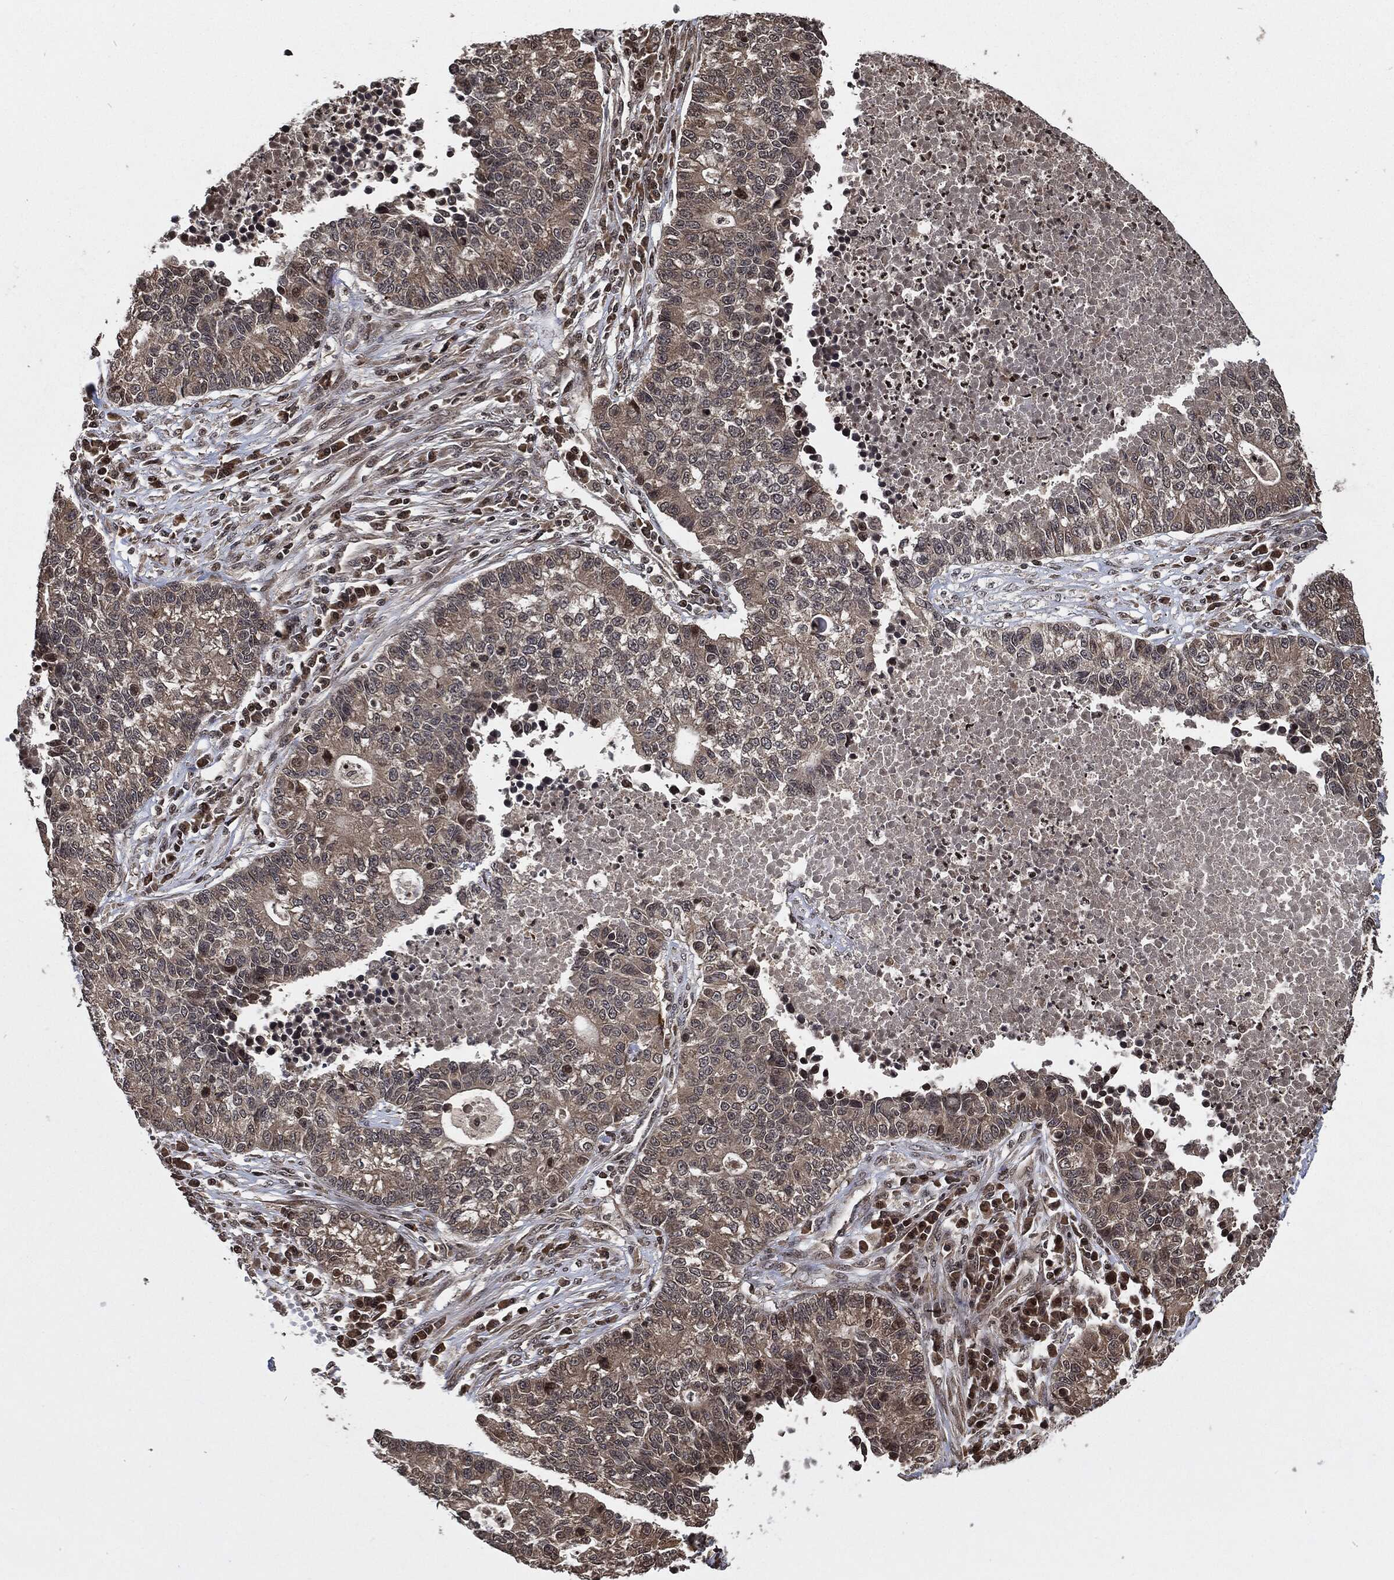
{"staining": {"intensity": "negative", "quantity": "none", "location": "none"}, "tissue": "lung cancer", "cell_type": "Tumor cells", "image_type": "cancer", "snomed": [{"axis": "morphology", "description": "Adenocarcinoma, NOS"}, {"axis": "topography", "description": "Lung"}], "caption": "Image shows no significant protein expression in tumor cells of lung adenocarcinoma.", "gene": "PDK1", "patient": {"sex": "male", "age": 57}}